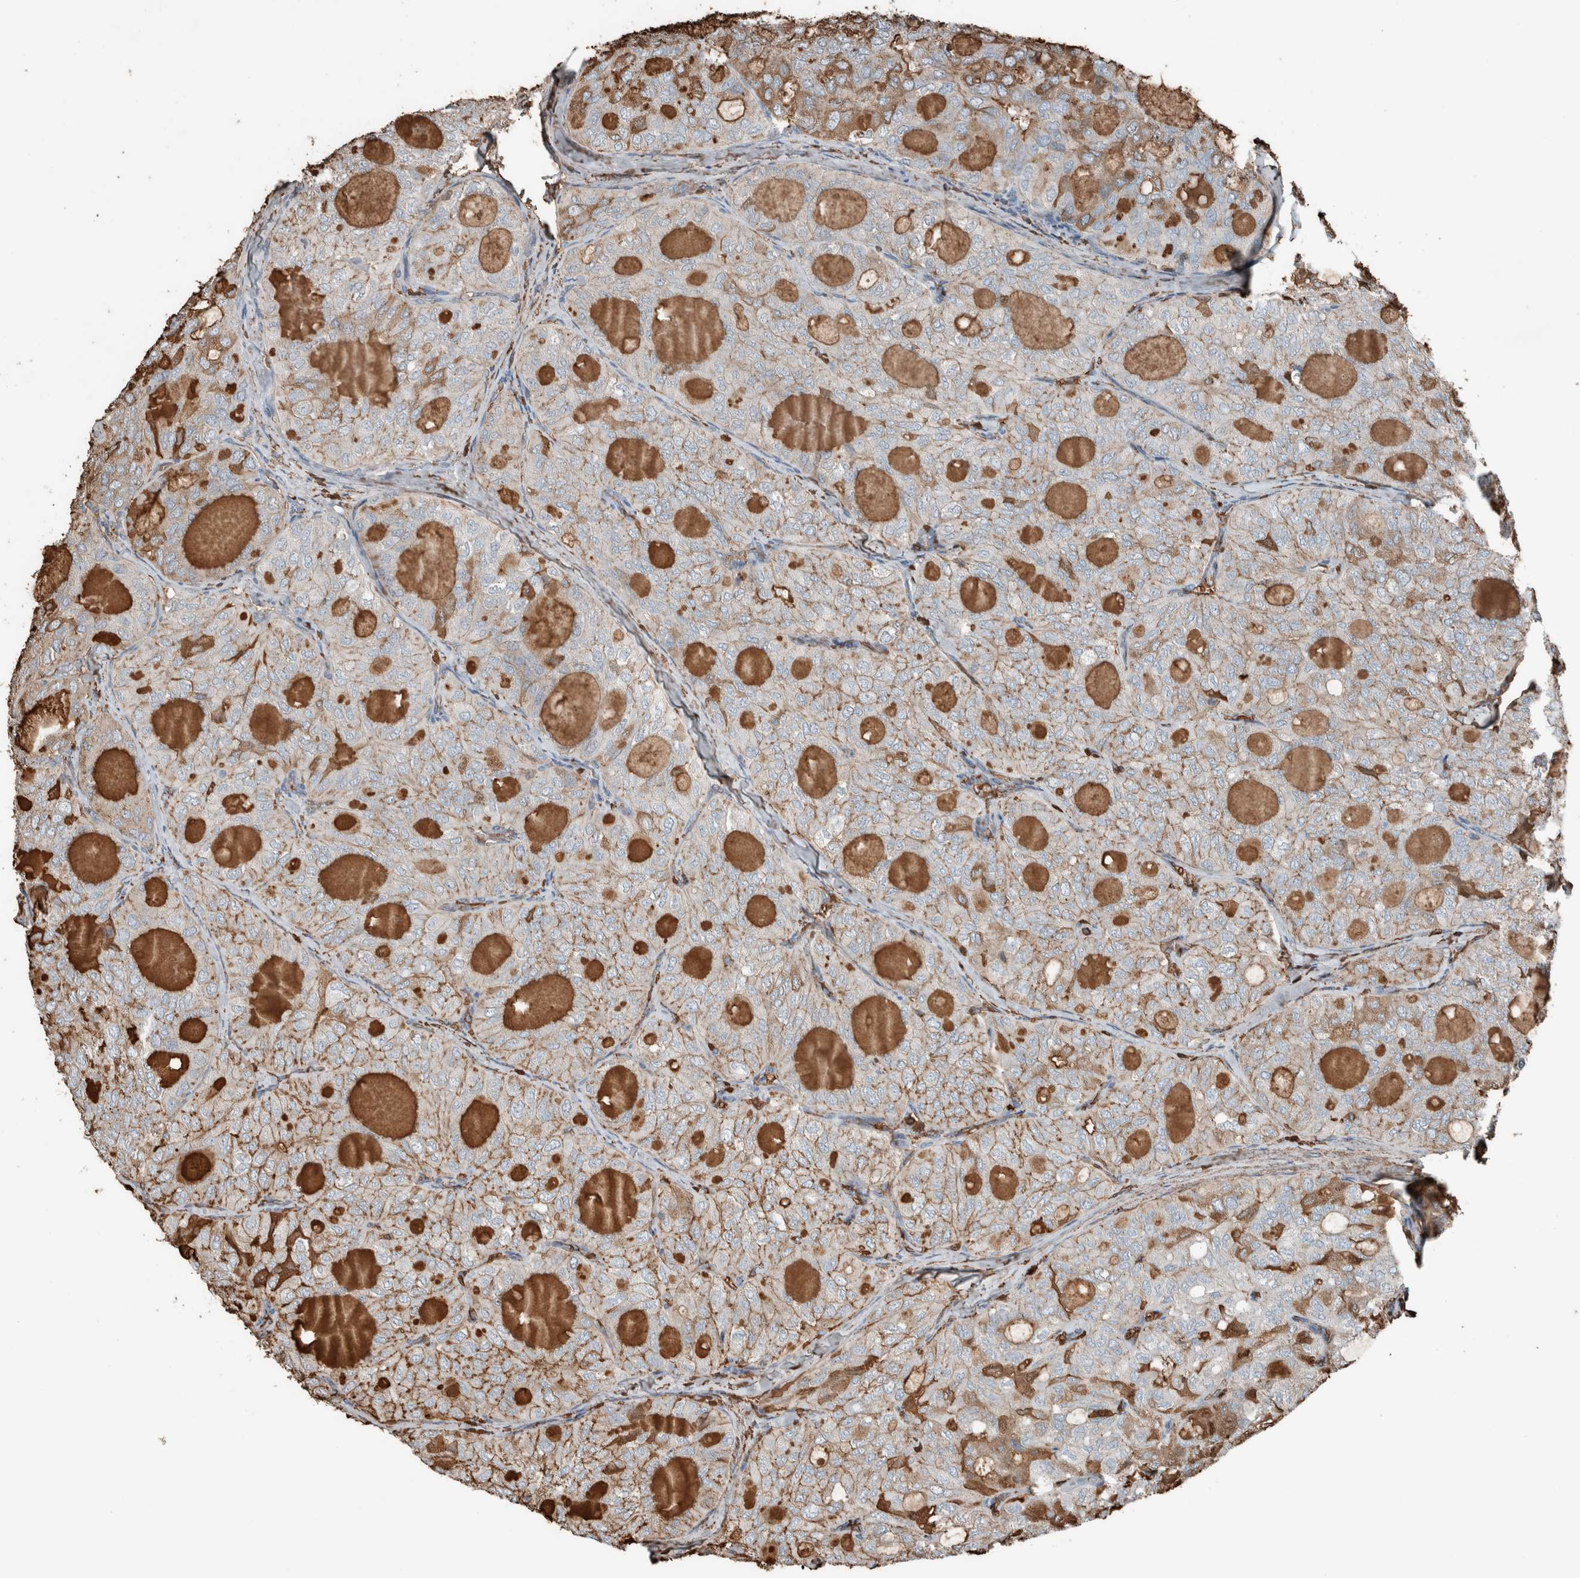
{"staining": {"intensity": "weak", "quantity": "25%-75%", "location": "cytoplasmic/membranous"}, "tissue": "thyroid cancer", "cell_type": "Tumor cells", "image_type": "cancer", "snomed": [{"axis": "morphology", "description": "Follicular adenoma carcinoma, NOS"}, {"axis": "topography", "description": "Thyroid gland"}], "caption": "Follicular adenoma carcinoma (thyroid) tissue reveals weak cytoplasmic/membranous expression in about 25%-75% of tumor cells, visualized by immunohistochemistry.", "gene": "USP34", "patient": {"sex": "male", "age": 75}}